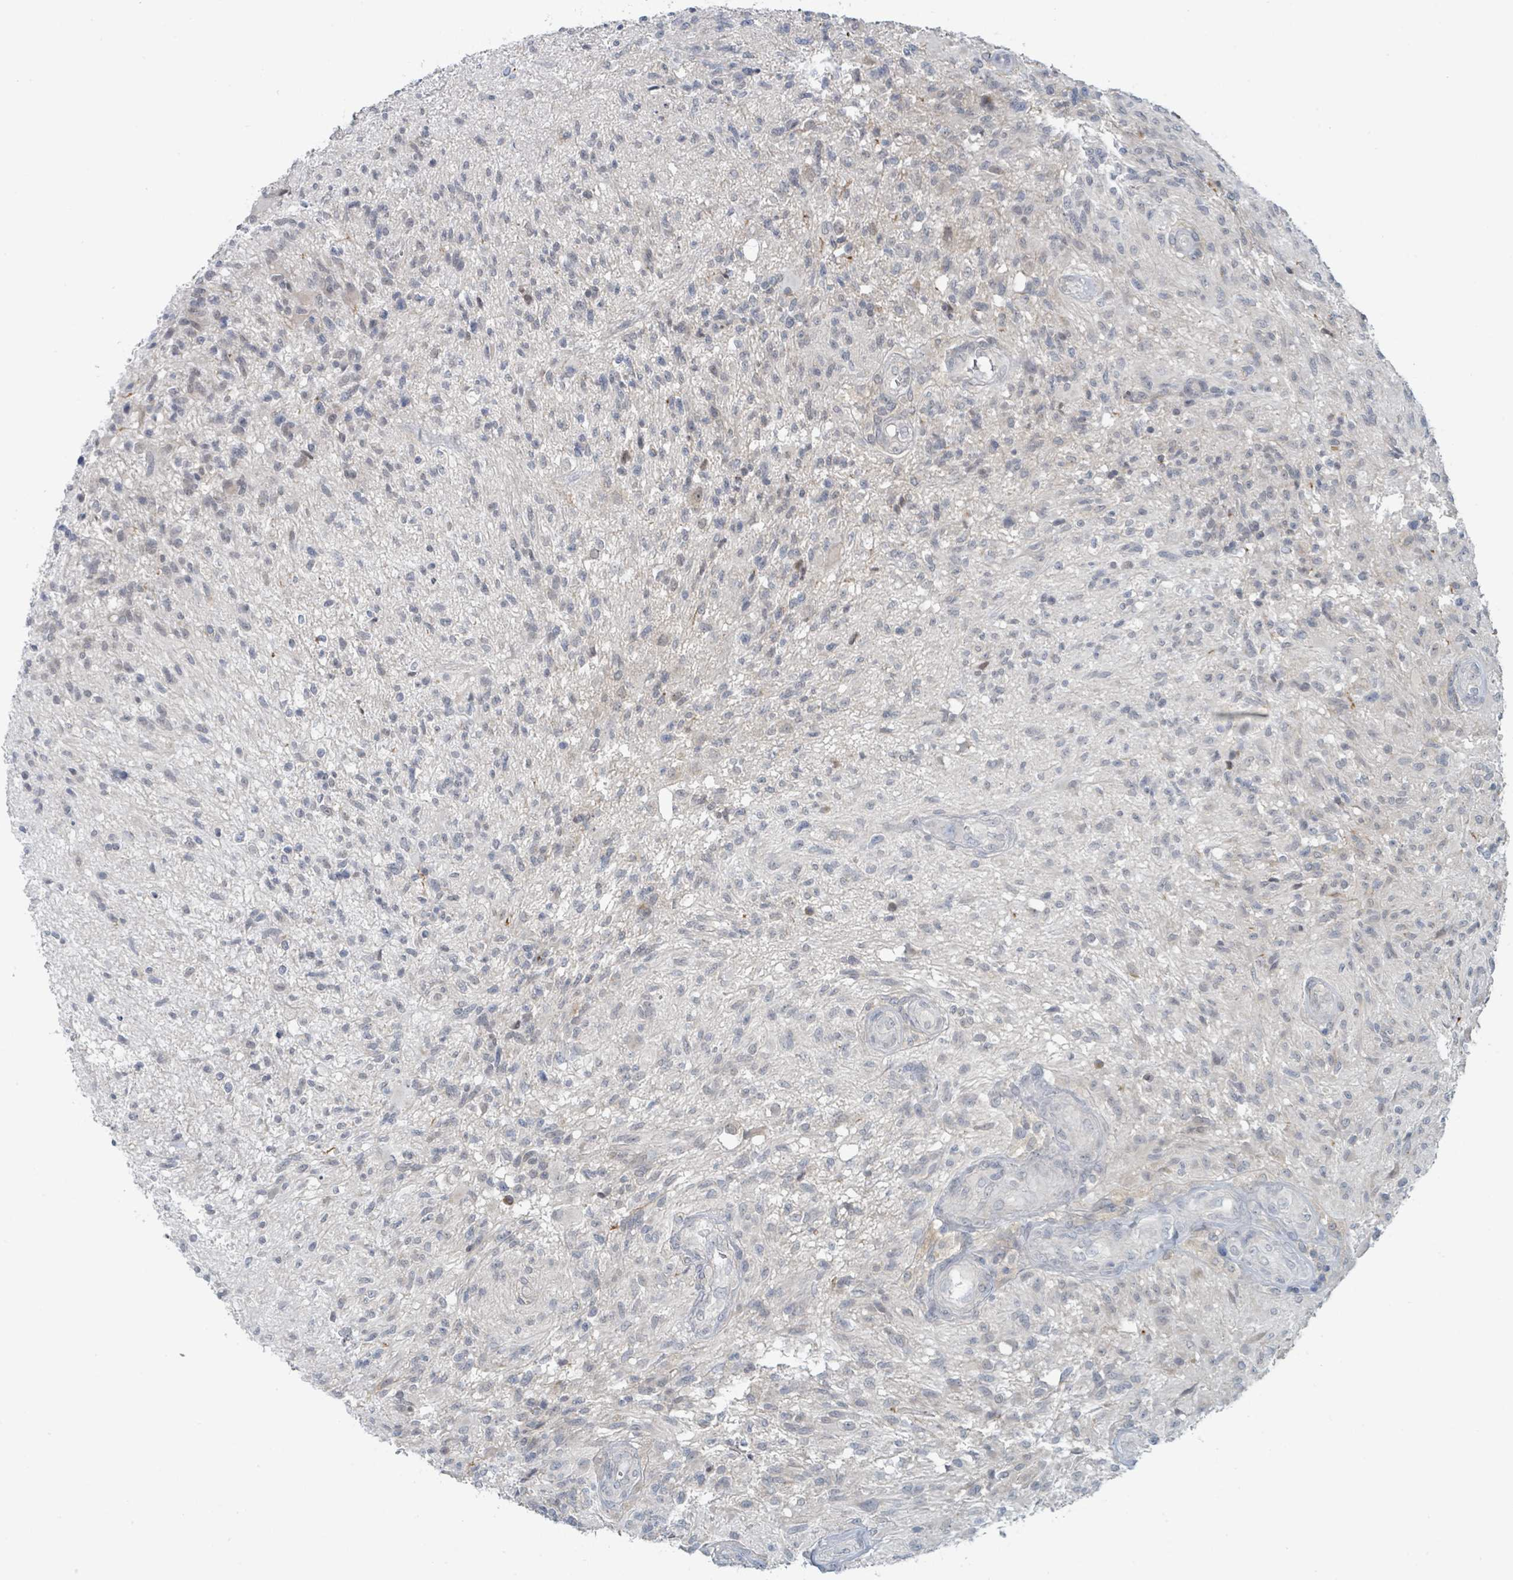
{"staining": {"intensity": "weak", "quantity": "<25%", "location": "cytoplasmic/membranous"}, "tissue": "glioma", "cell_type": "Tumor cells", "image_type": "cancer", "snomed": [{"axis": "morphology", "description": "Glioma, malignant, High grade"}, {"axis": "topography", "description": "Brain"}], "caption": "Tumor cells show no significant positivity in glioma.", "gene": "ANKRD55", "patient": {"sex": "male", "age": 56}}